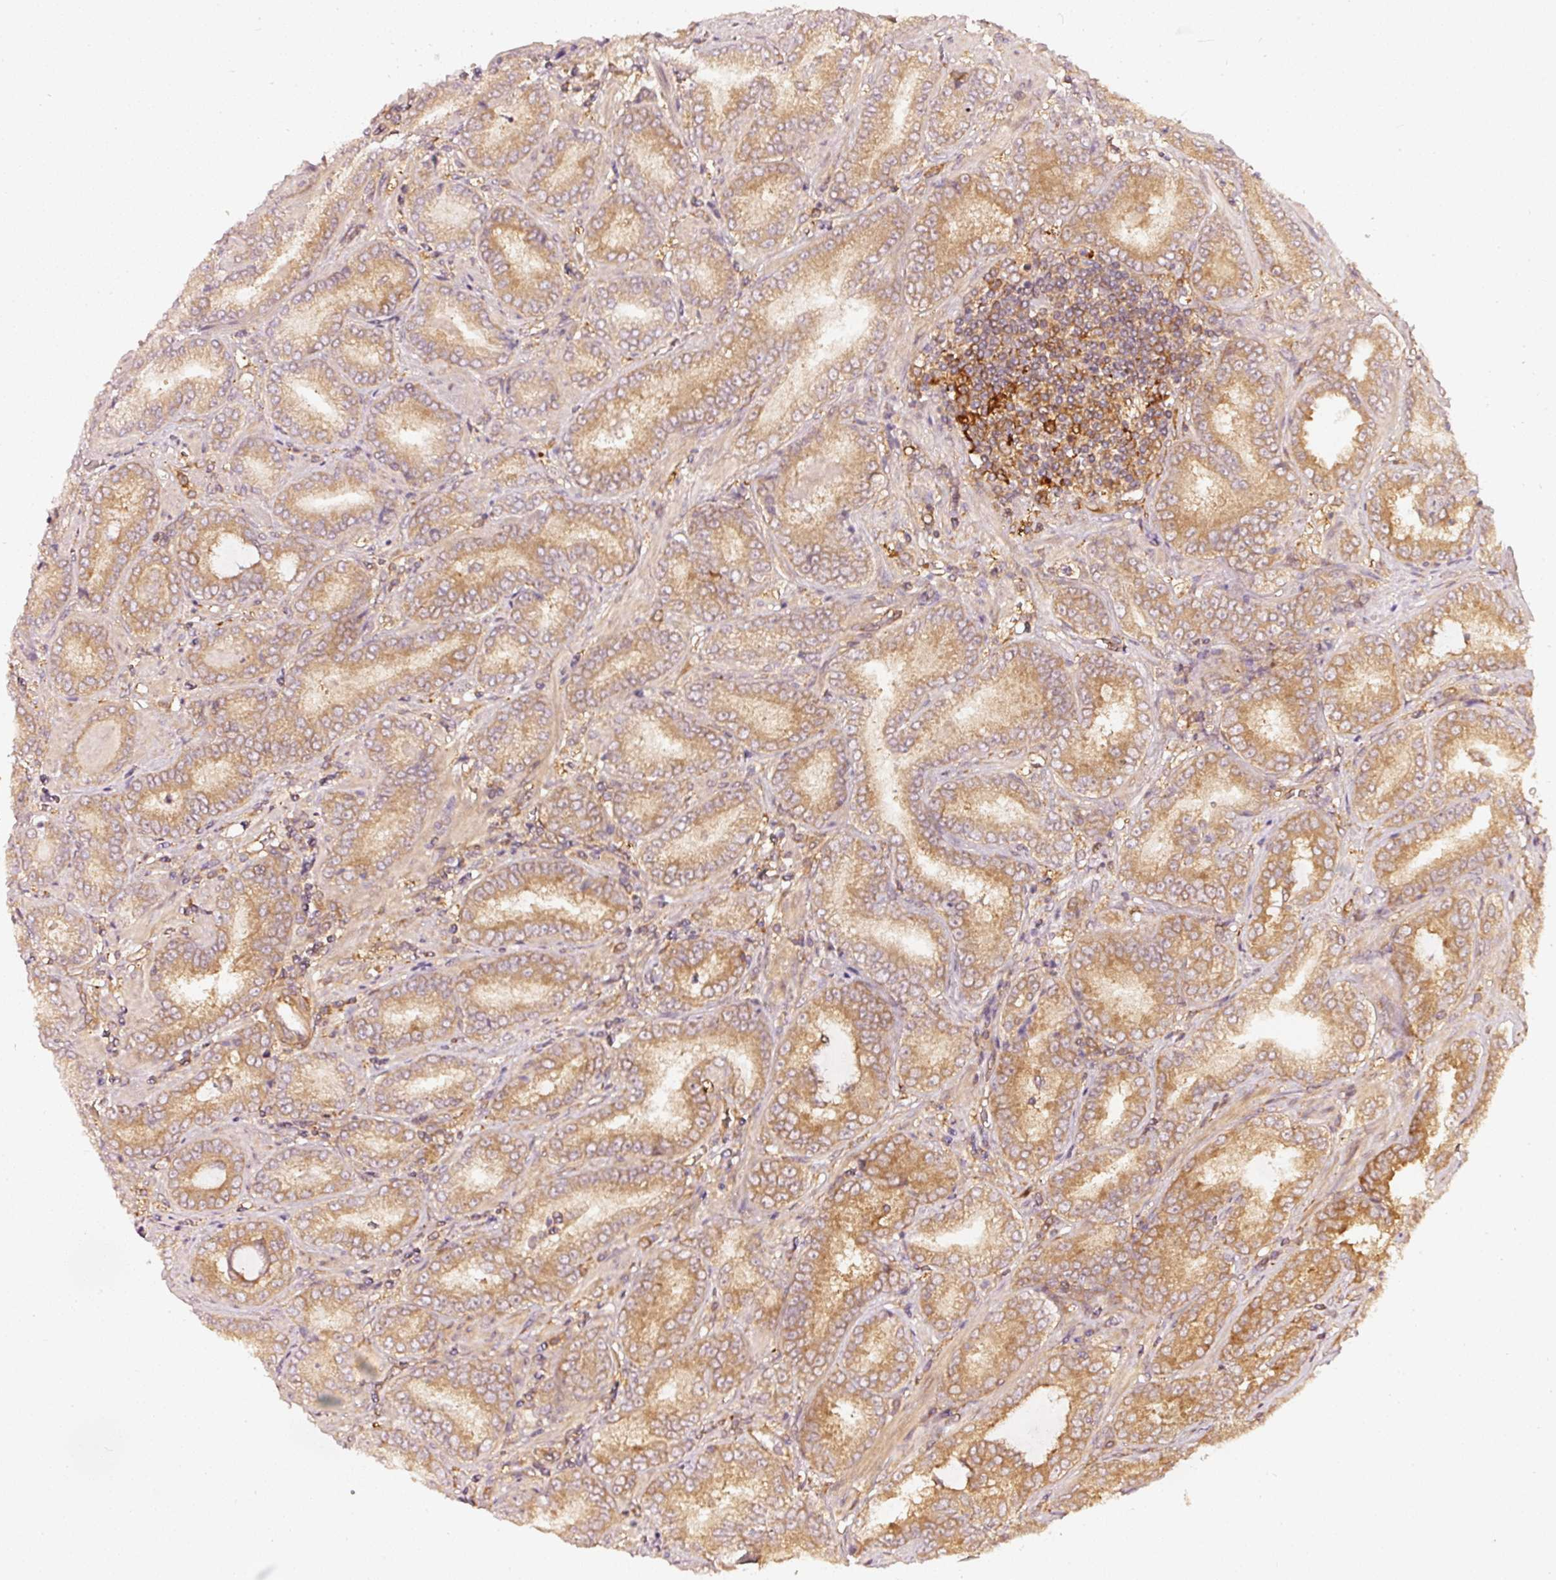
{"staining": {"intensity": "moderate", "quantity": ">75%", "location": "cytoplasmic/membranous"}, "tissue": "prostate cancer", "cell_type": "Tumor cells", "image_type": "cancer", "snomed": [{"axis": "morphology", "description": "Adenocarcinoma, High grade"}, {"axis": "topography", "description": "Prostate"}], "caption": "A brown stain highlights moderate cytoplasmic/membranous positivity of a protein in prostate adenocarcinoma (high-grade) tumor cells.", "gene": "ASMTL", "patient": {"sex": "male", "age": 72}}